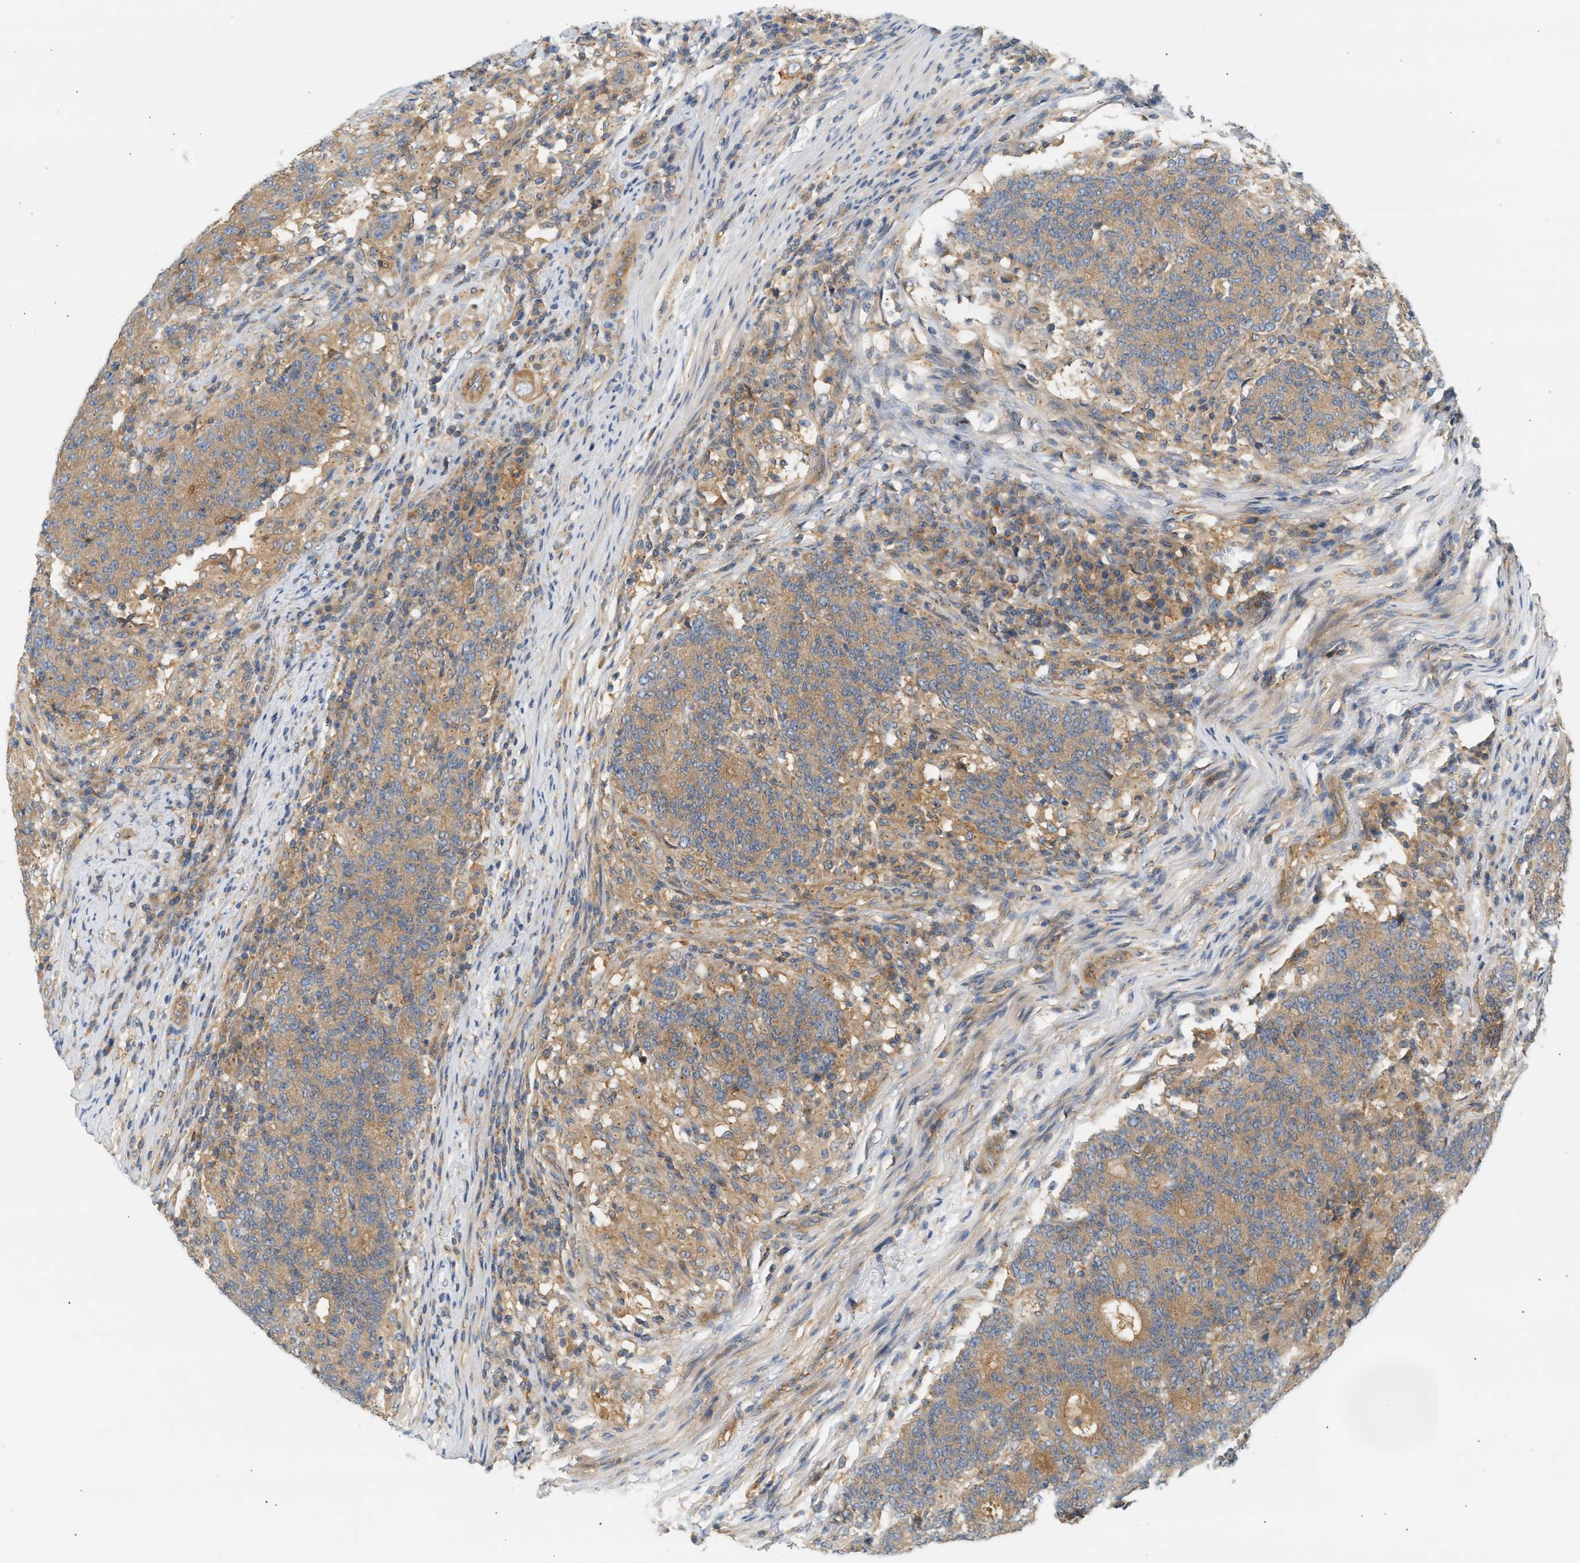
{"staining": {"intensity": "moderate", "quantity": ">75%", "location": "cytoplasmic/membranous"}, "tissue": "colorectal cancer", "cell_type": "Tumor cells", "image_type": "cancer", "snomed": [{"axis": "morphology", "description": "Normal tissue, NOS"}, {"axis": "morphology", "description": "Adenocarcinoma, NOS"}, {"axis": "topography", "description": "Colon"}], "caption": "This photomicrograph exhibits colorectal cancer (adenocarcinoma) stained with immunohistochemistry (IHC) to label a protein in brown. The cytoplasmic/membranous of tumor cells show moderate positivity for the protein. Nuclei are counter-stained blue.", "gene": "PAFAH1B1", "patient": {"sex": "female", "age": 75}}